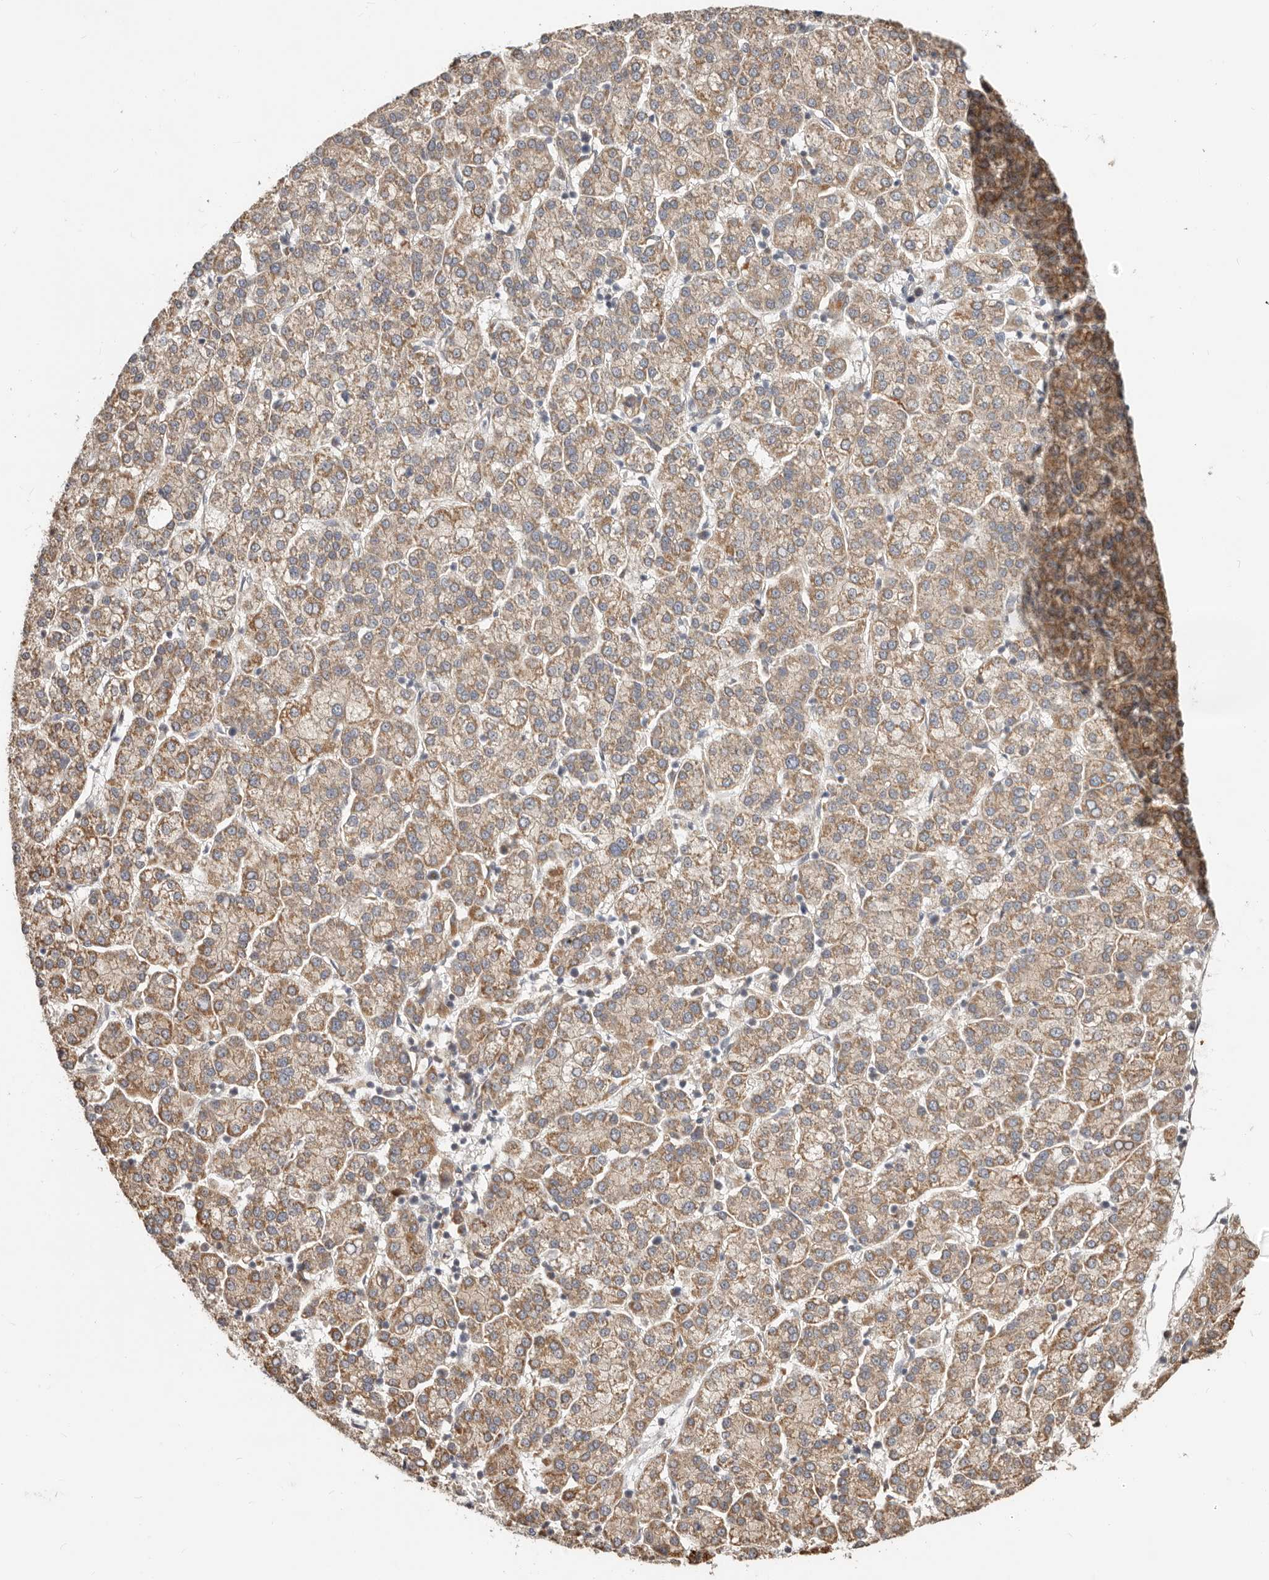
{"staining": {"intensity": "moderate", "quantity": ">75%", "location": "cytoplasmic/membranous"}, "tissue": "liver cancer", "cell_type": "Tumor cells", "image_type": "cancer", "snomed": [{"axis": "morphology", "description": "Carcinoma, Hepatocellular, NOS"}, {"axis": "topography", "description": "Liver"}], "caption": "Tumor cells demonstrate medium levels of moderate cytoplasmic/membranous positivity in about >75% of cells in human liver cancer (hepatocellular carcinoma).", "gene": "MTFR2", "patient": {"sex": "female", "age": 58}}